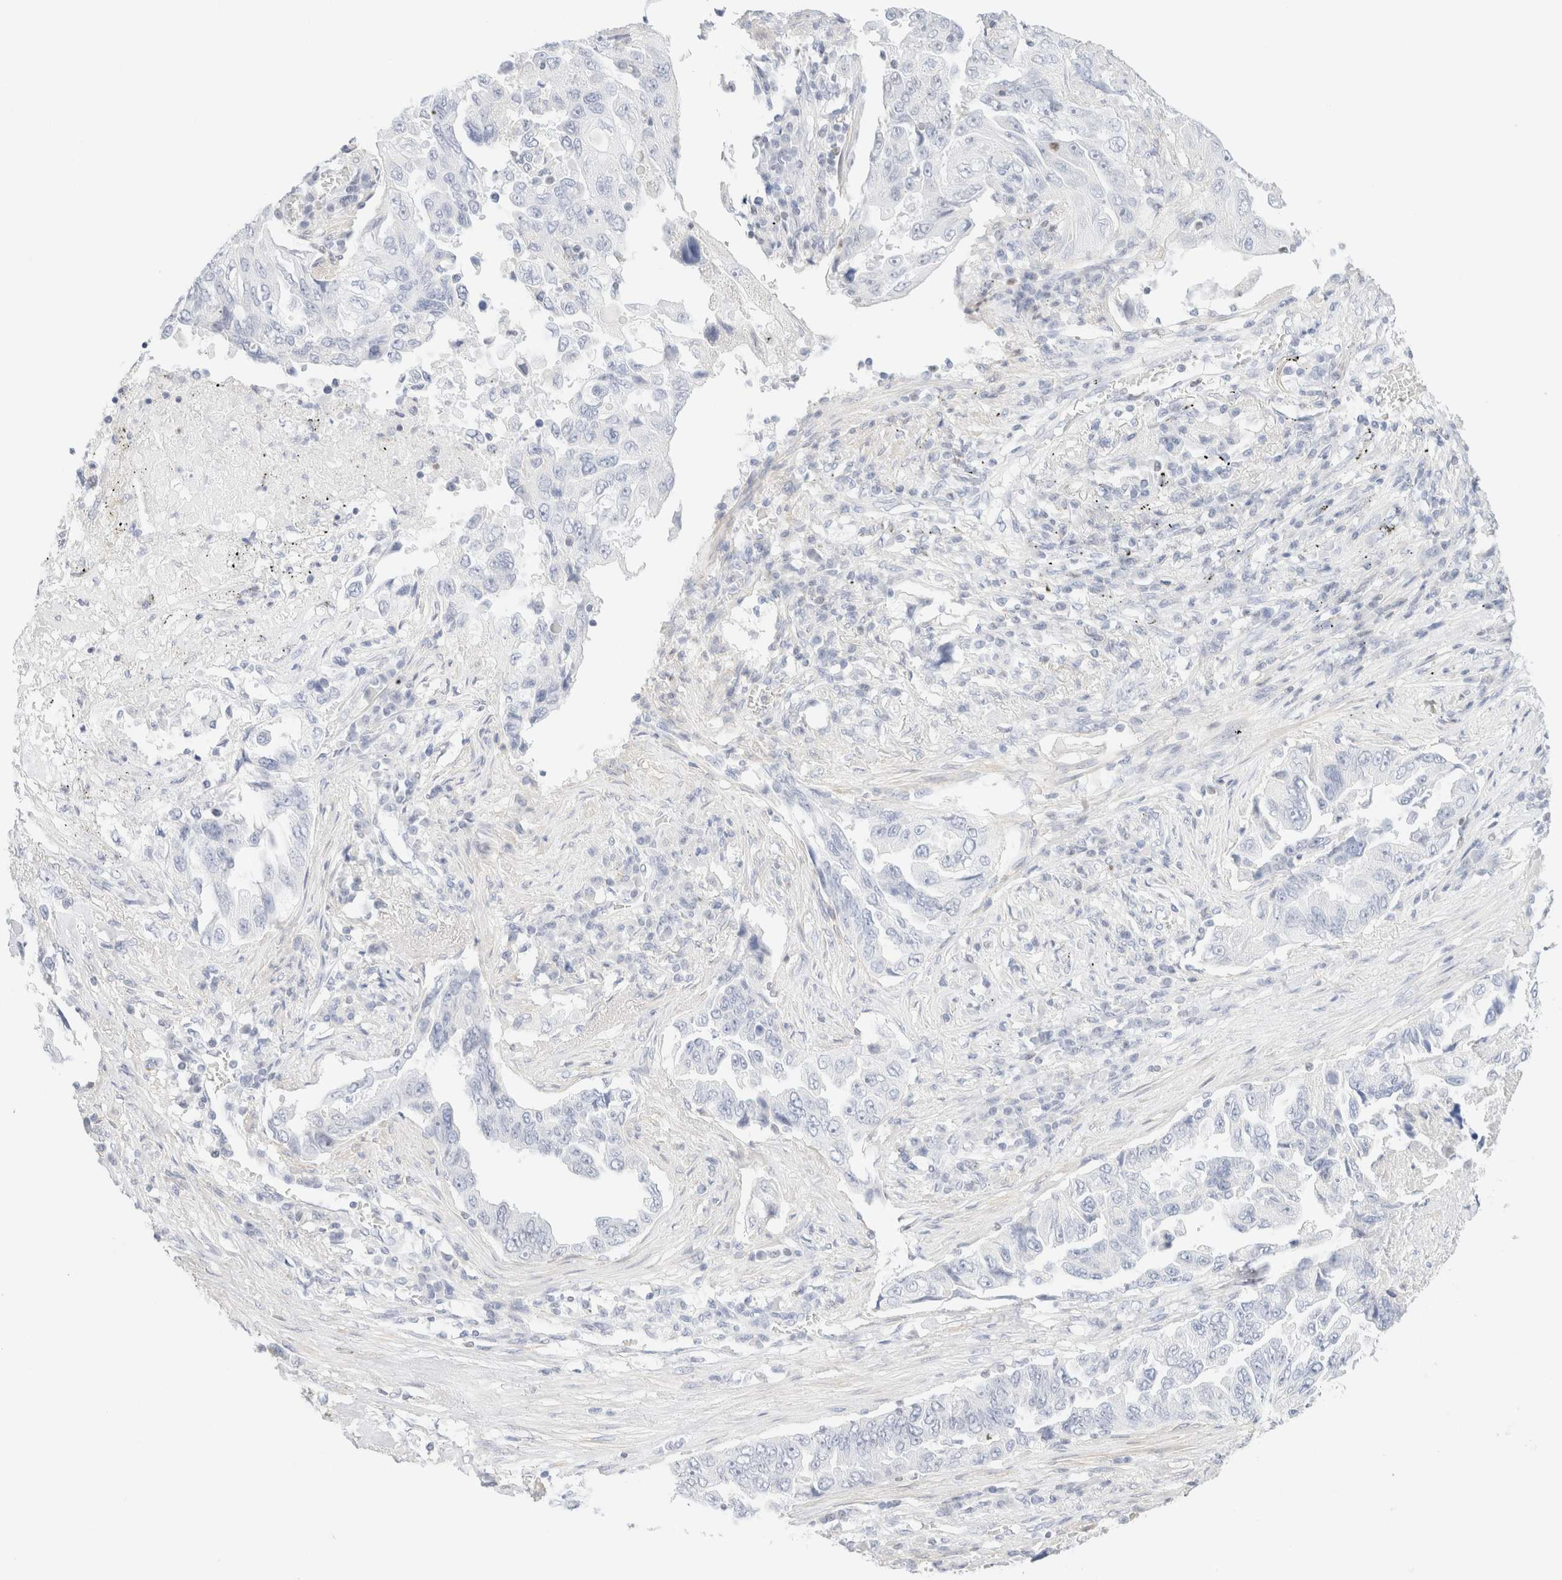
{"staining": {"intensity": "negative", "quantity": "none", "location": "none"}, "tissue": "lung cancer", "cell_type": "Tumor cells", "image_type": "cancer", "snomed": [{"axis": "morphology", "description": "Adenocarcinoma, NOS"}, {"axis": "topography", "description": "Lung"}], "caption": "DAB immunohistochemical staining of human lung cancer (adenocarcinoma) displays no significant positivity in tumor cells. (Stains: DAB (3,3'-diaminobenzidine) immunohistochemistry (IHC) with hematoxylin counter stain, Microscopy: brightfield microscopy at high magnification).", "gene": "IKZF3", "patient": {"sex": "female", "age": 51}}